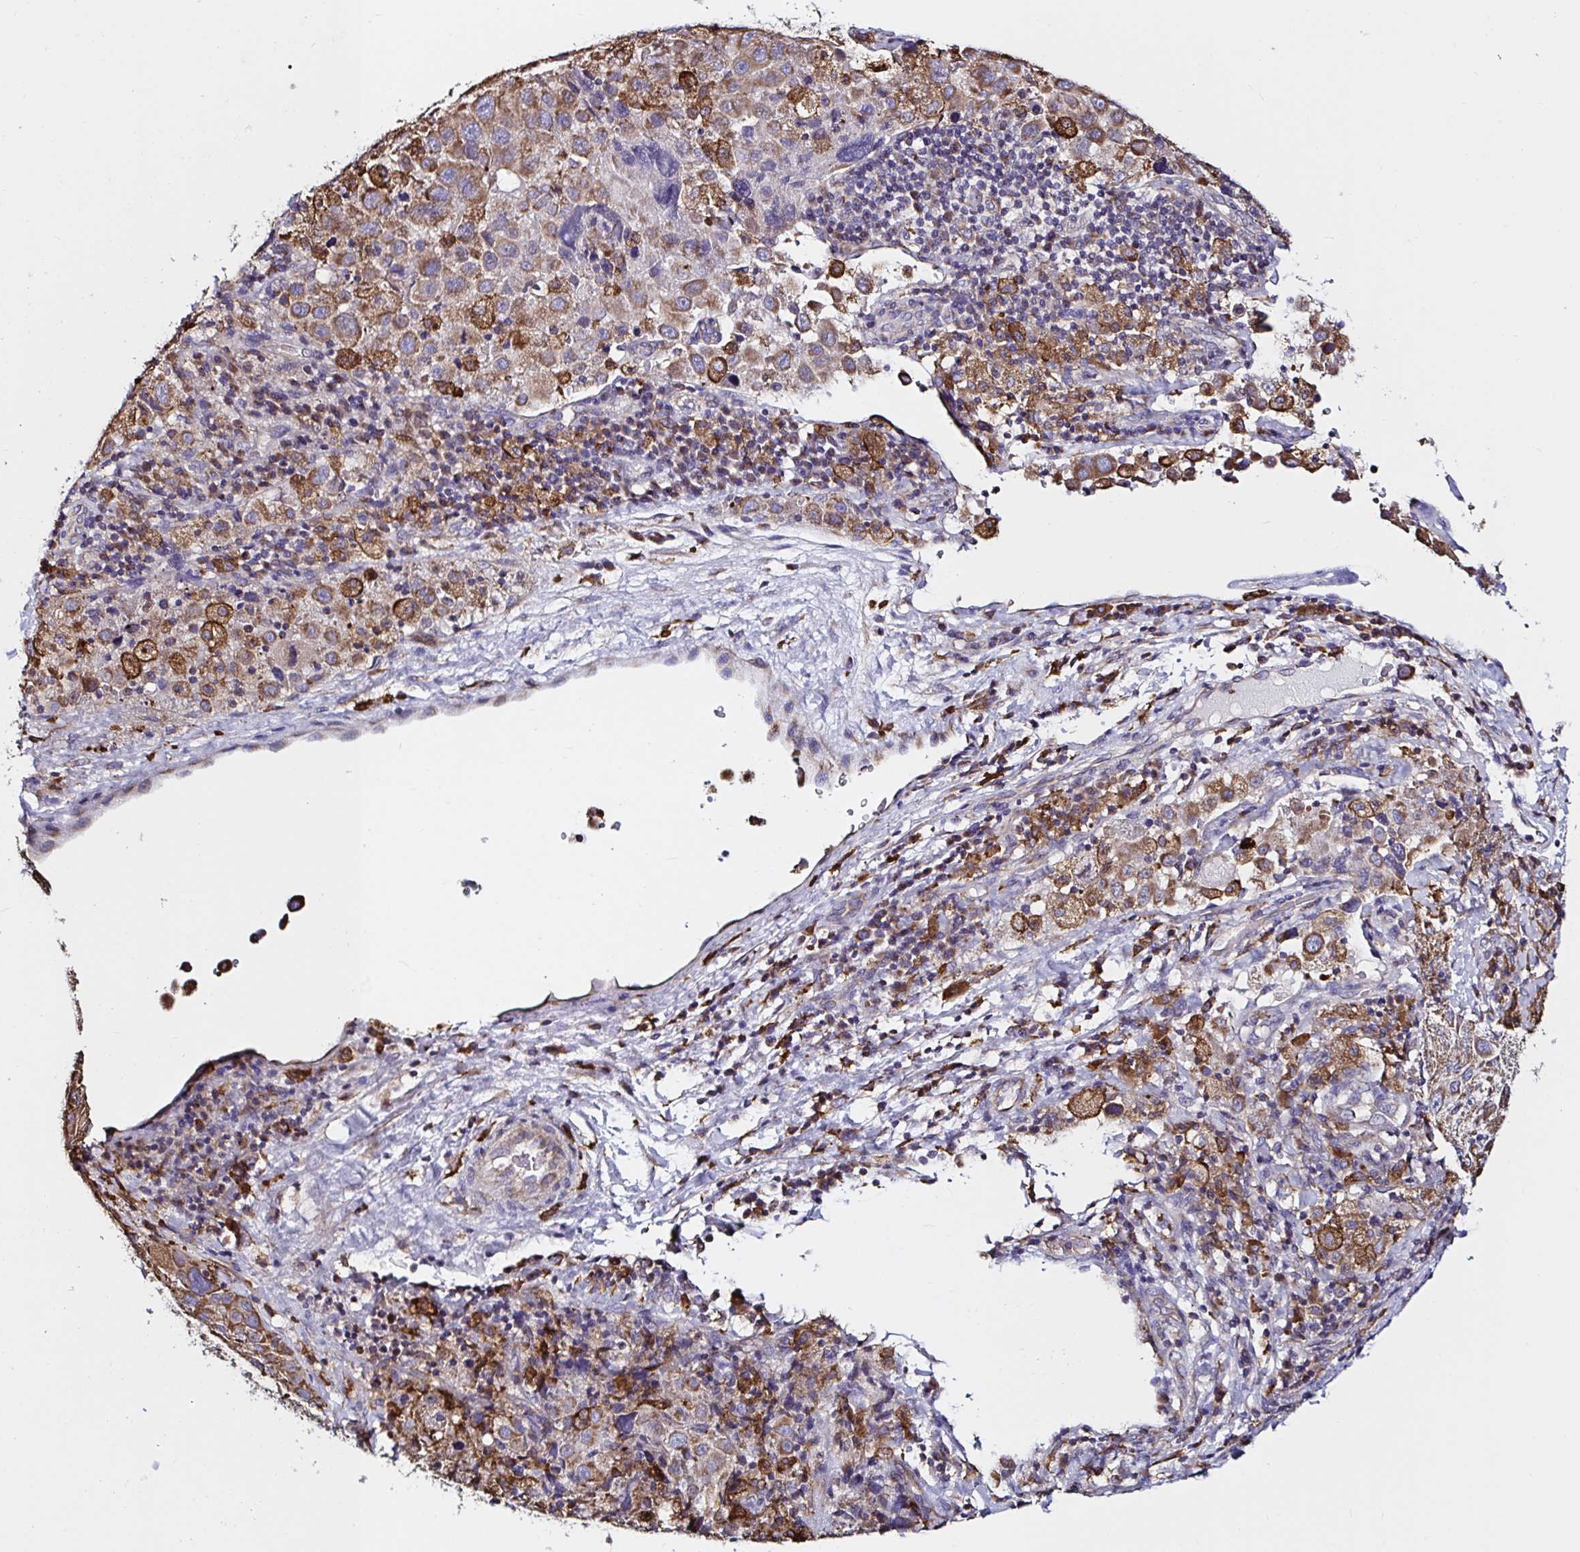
{"staining": {"intensity": "moderate", "quantity": "25%-75%", "location": "cytoplasmic/membranous"}, "tissue": "melanoma", "cell_type": "Tumor cells", "image_type": "cancer", "snomed": [{"axis": "morphology", "description": "Malignant melanoma, Metastatic site"}, {"axis": "topography", "description": "Lymph node"}], "caption": "Protein expression analysis of human malignant melanoma (metastatic site) reveals moderate cytoplasmic/membranous positivity in about 25%-75% of tumor cells.", "gene": "MSR1", "patient": {"sex": "male", "age": 62}}